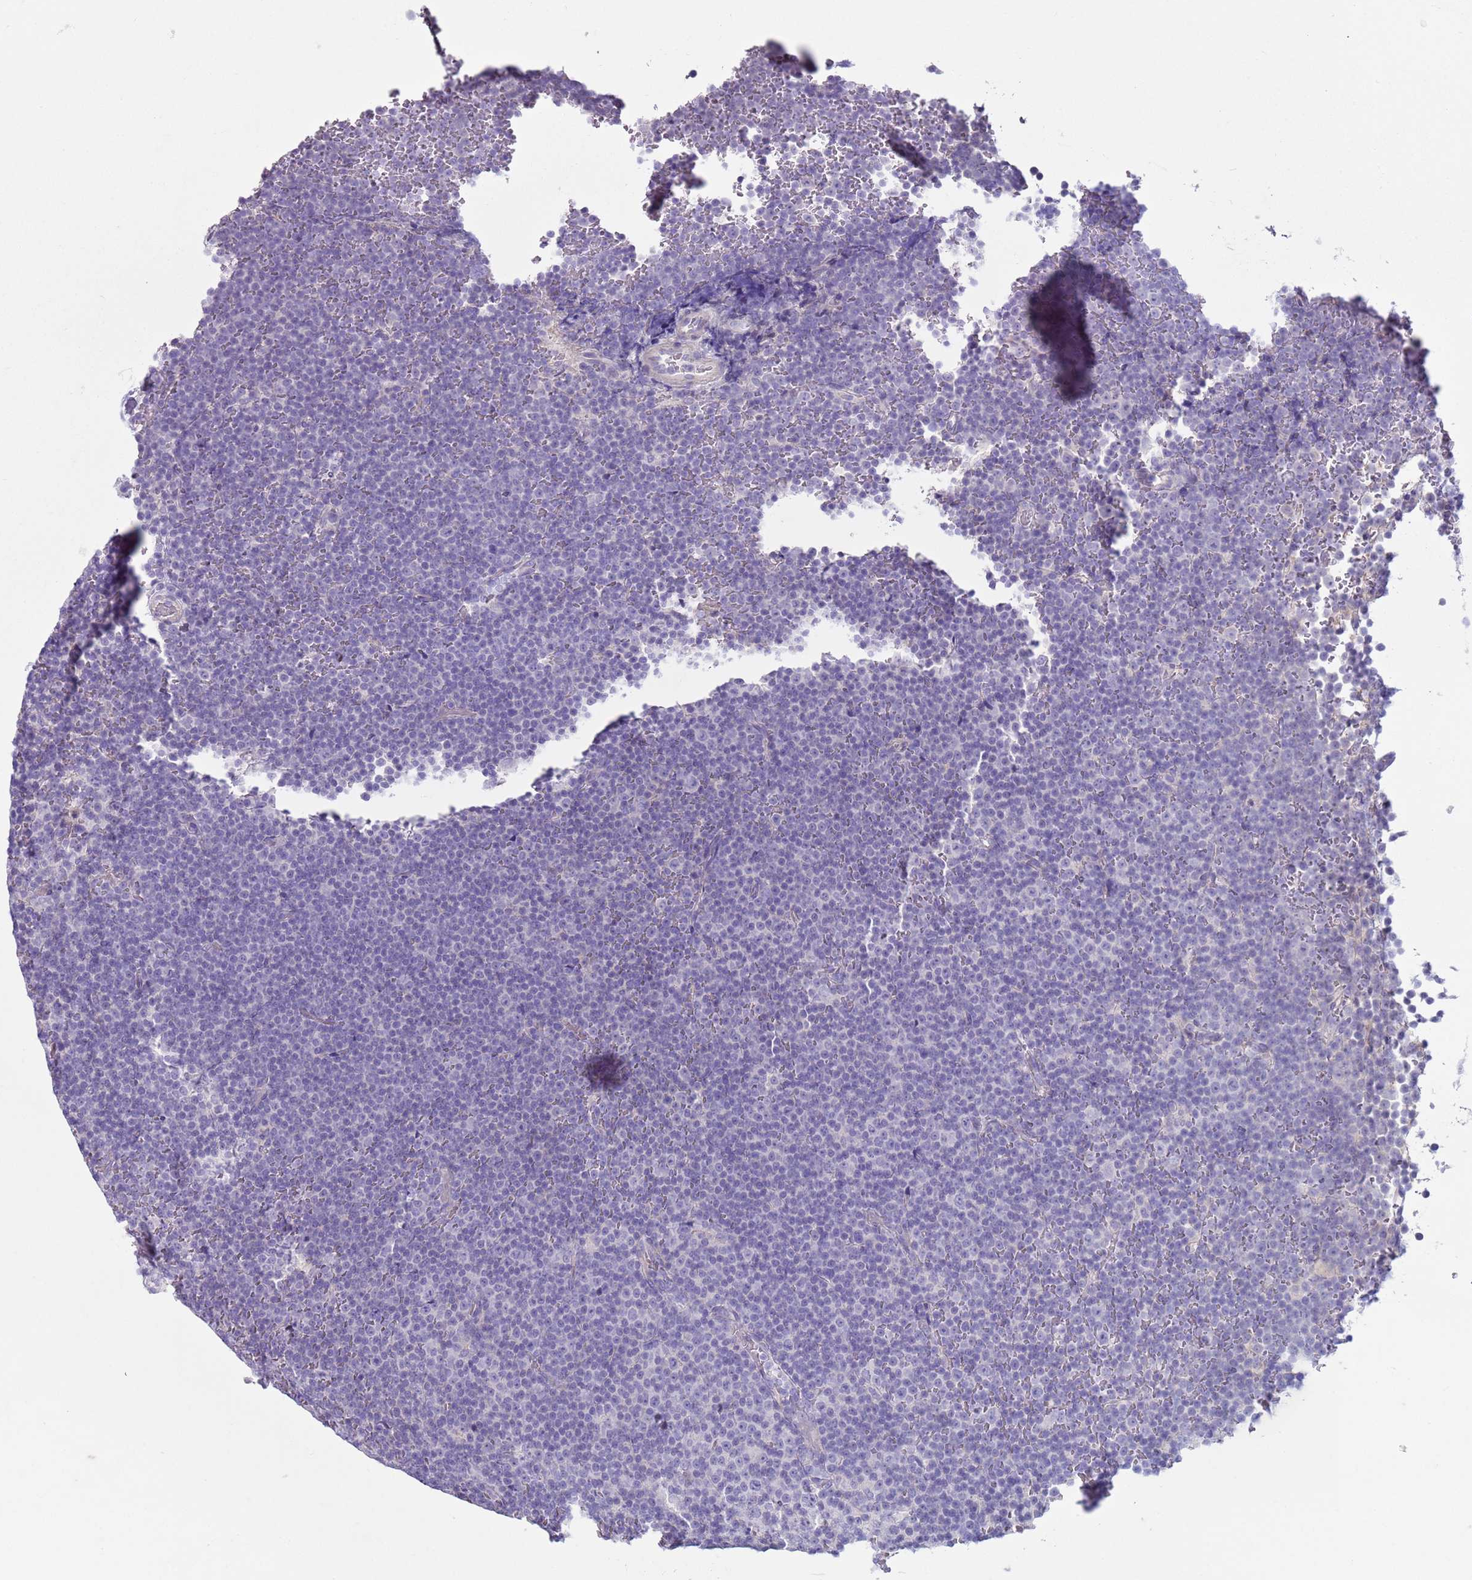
{"staining": {"intensity": "negative", "quantity": "none", "location": "none"}, "tissue": "lymphoma", "cell_type": "Tumor cells", "image_type": "cancer", "snomed": [{"axis": "morphology", "description": "Malignant lymphoma, non-Hodgkin's type, Low grade"}, {"axis": "topography", "description": "Lymph node"}], "caption": "IHC of lymphoma demonstrates no expression in tumor cells.", "gene": "NPAP1", "patient": {"sex": "female", "age": 67}}